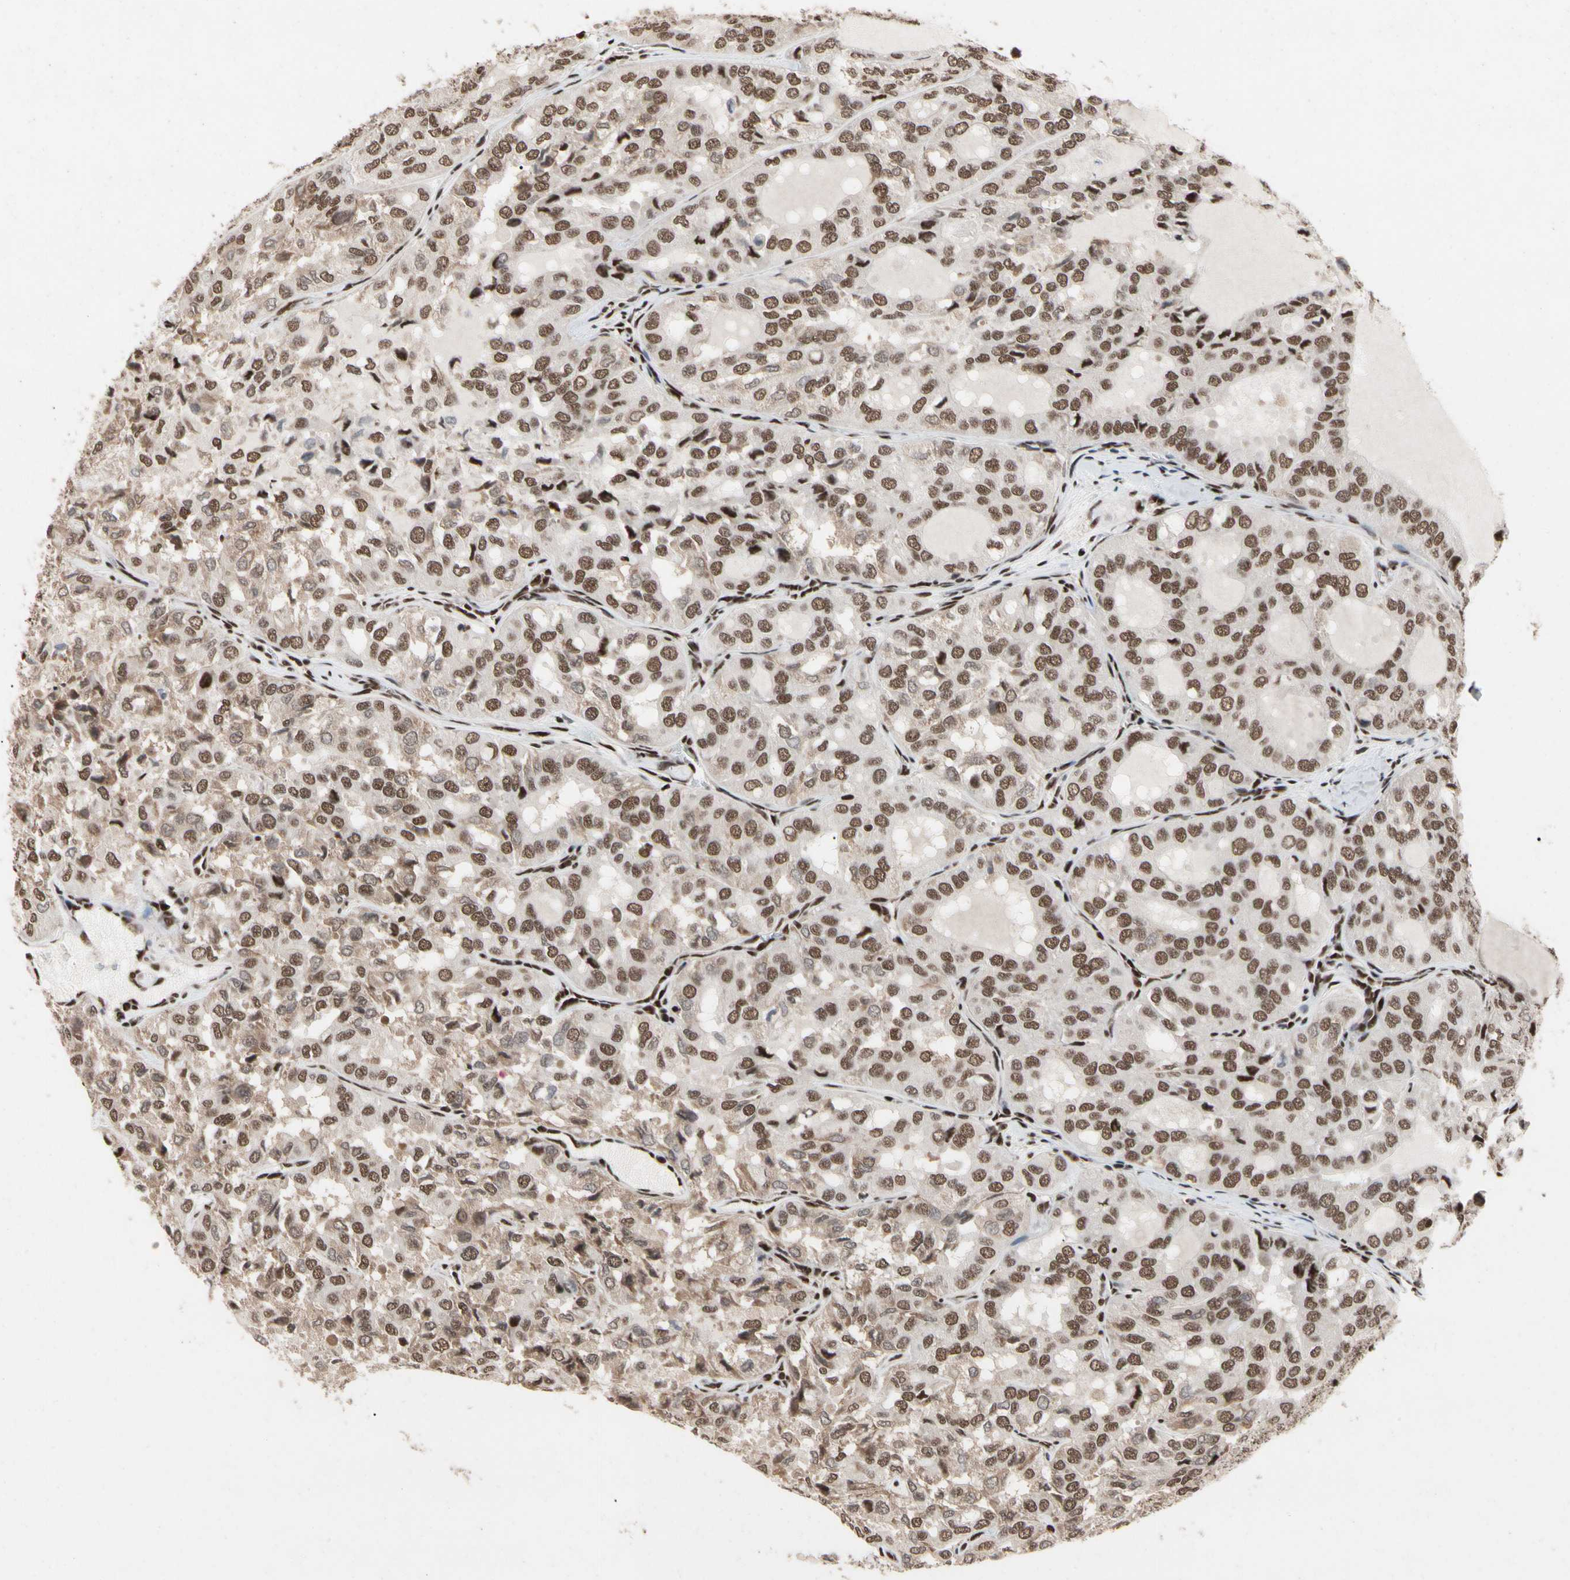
{"staining": {"intensity": "moderate", "quantity": ">75%", "location": "nuclear"}, "tissue": "thyroid cancer", "cell_type": "Tumor cells", "image_type": "cancer", "snomed": [{"axis": "morphology", "description": "Follicular adenoma carcinoma, NOS"}, {"axis": "topography", "description": "Thyroid gland"}], "caption": "A photomicrograph showing moderate nuclear staining in about >75% of tumor cells in thyroid cancer, as visualized by brown immunohistochemical staining.", "gene": "FAM98B", "patient": {"sex": "male", "age": 75}}